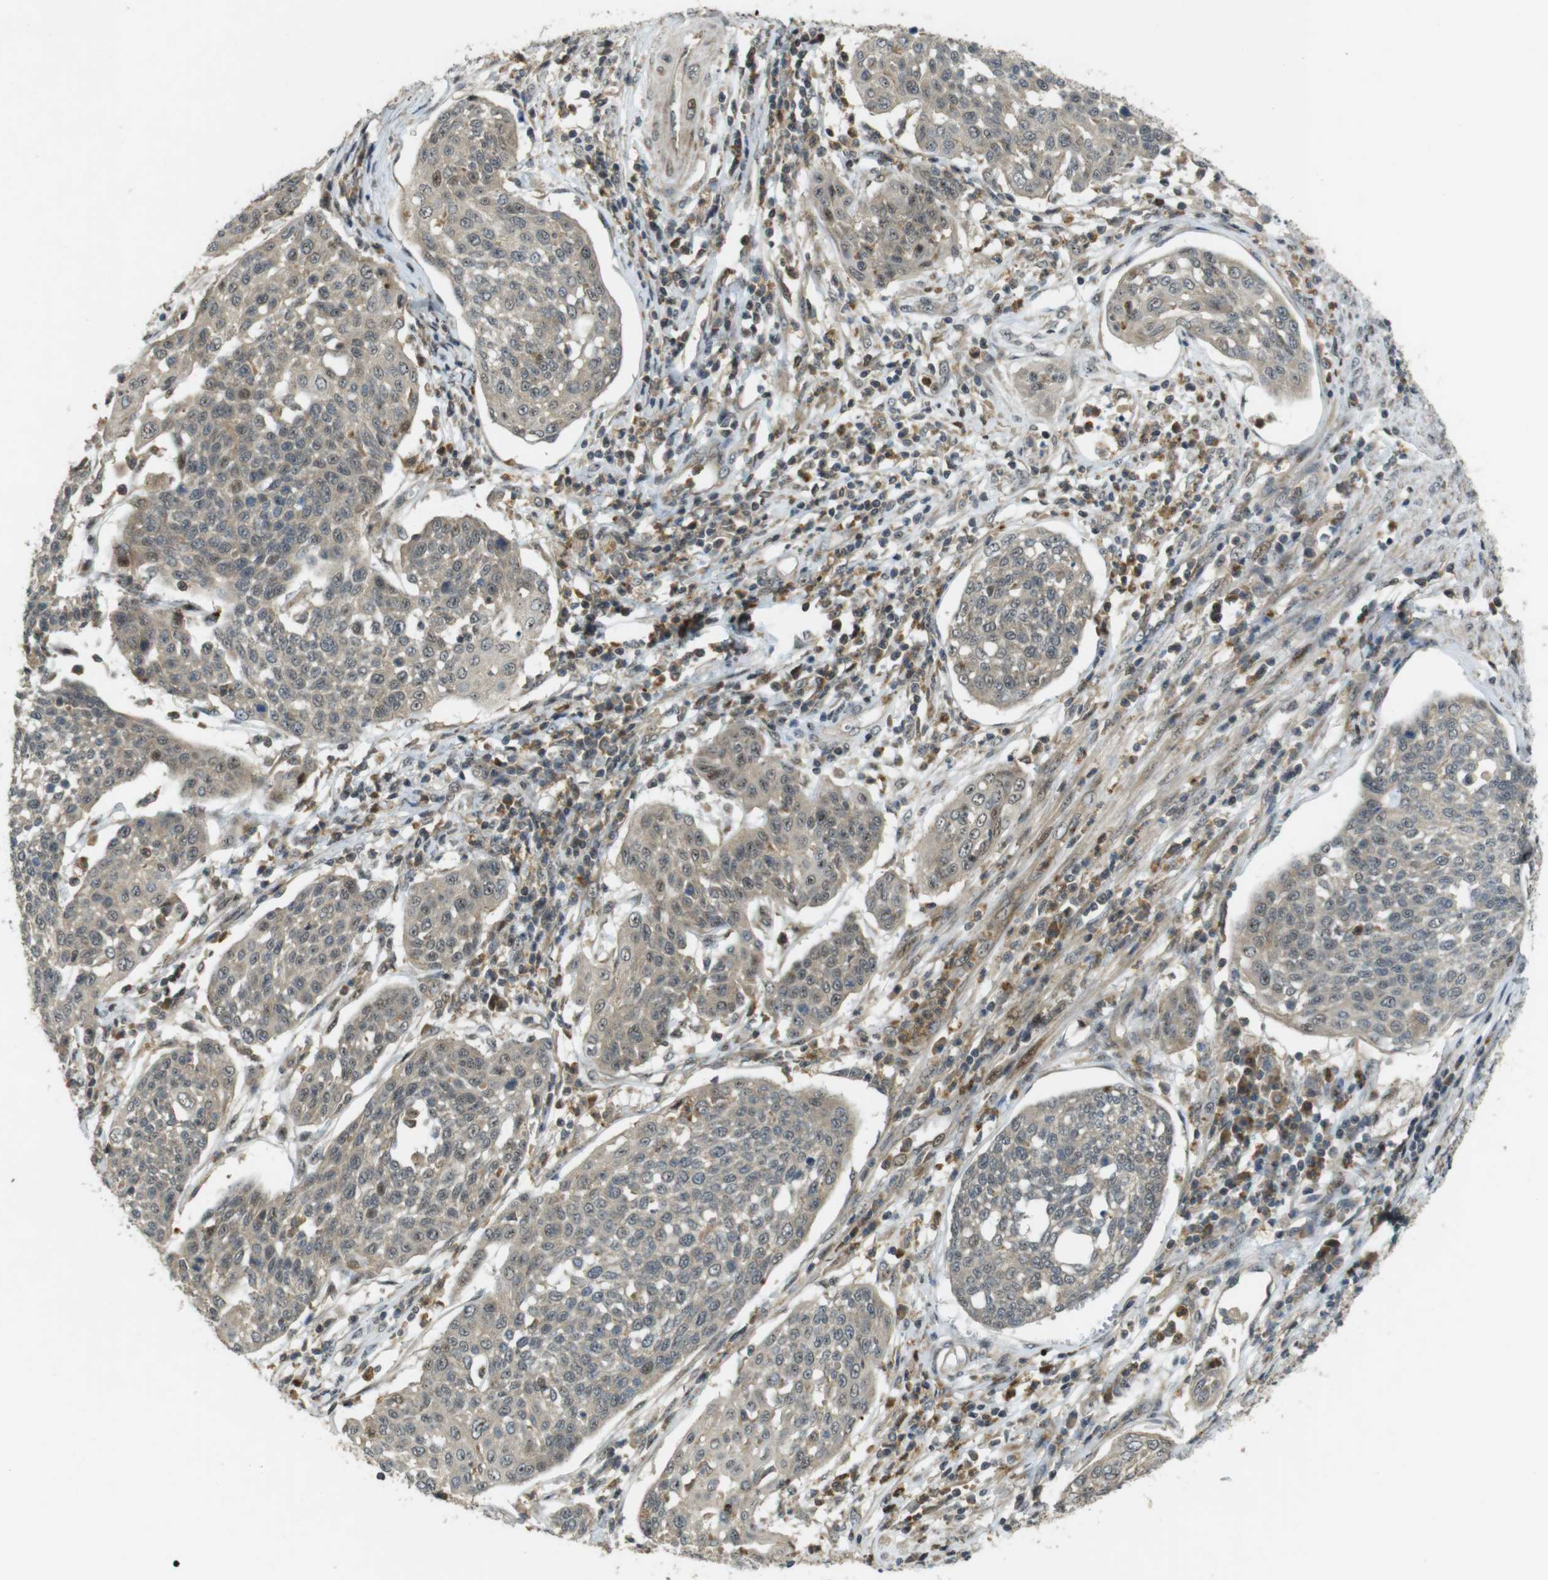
{"staining": {"intensity": "weak", "quantity": ">75%", "location": "cytoplasmic/membranous"}, "tissue": "cervical cancer", "cell_type": "Tumor cells", "image_type": "cancer", "snomed": [{"axis": "morphology", "description": "Squamous cell carcinoma, NOS"}, {"axis": "topography", "description": "Cervix"}], "caption": "High-power microscopy captured an immunohistochemistry image of cervical squamous cell carcinoma, revealing weak cytoplasmic/membranous positivity in approximately >75% of tumor cells.", "gene": "TMX3", "patient": {"sex": "female", "age": 34}}